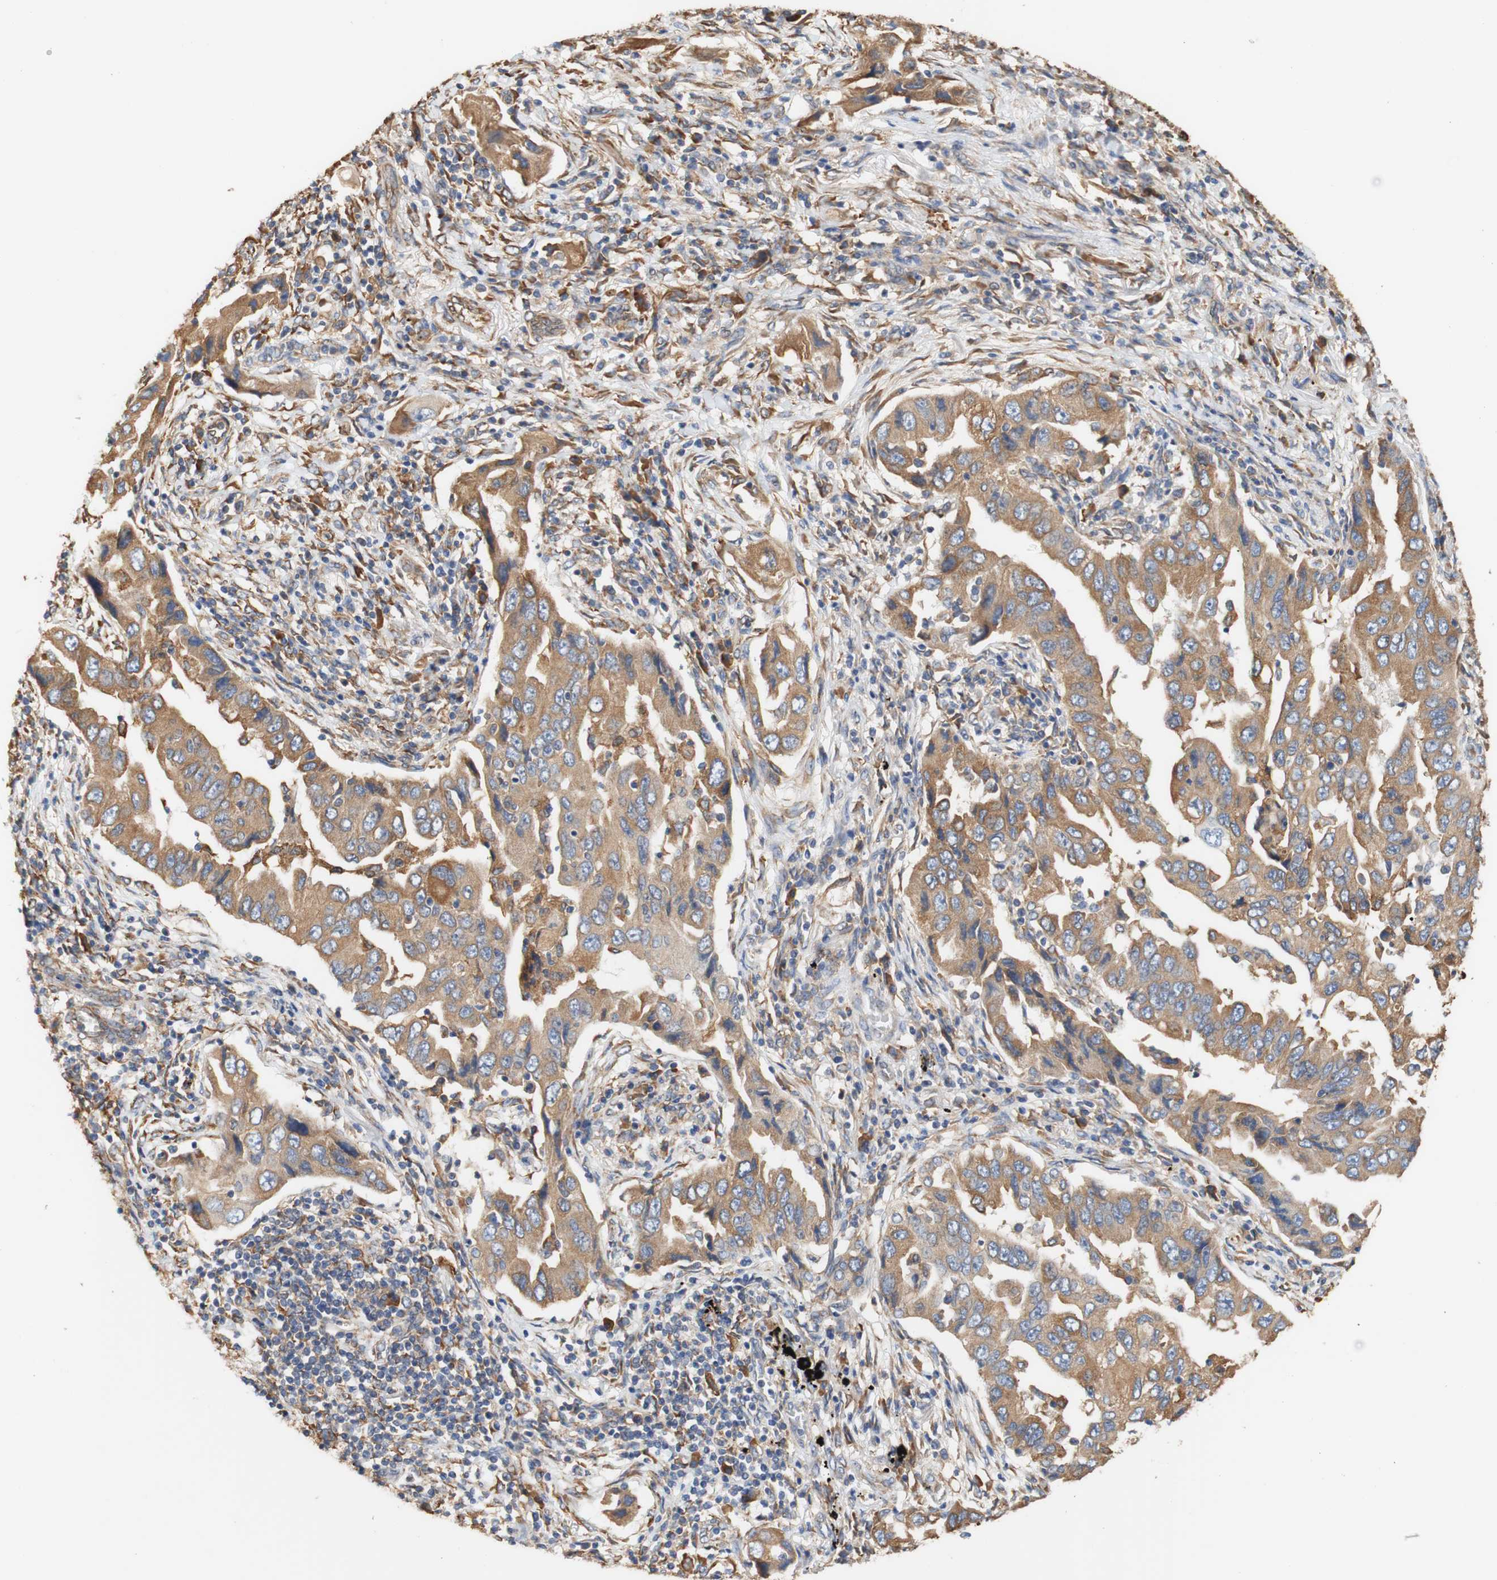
{"staining": {"intensity": "moderate", "quantity": ">75%", "location": "cytoplasmic/membranous"}, "tissue": "lung cancer", "cell_type": "Tumor cells", "image_type": "cancer", "snomed": [{"axis": "morphology", "description": "Adenocarcinoma, NOS"}, {"axis": "topography", "description": "Lung"}], "caption": "Protein staining reveals moderate cytoplasmic/membranous positivity in approximately >75% of tumor cells in adenocarcinoma (lung). The protein is shown in brown color, while the nuclei are stained blue.", "gene": "EIF2AK4", "patient": {"sex": "female", "age": 65}}